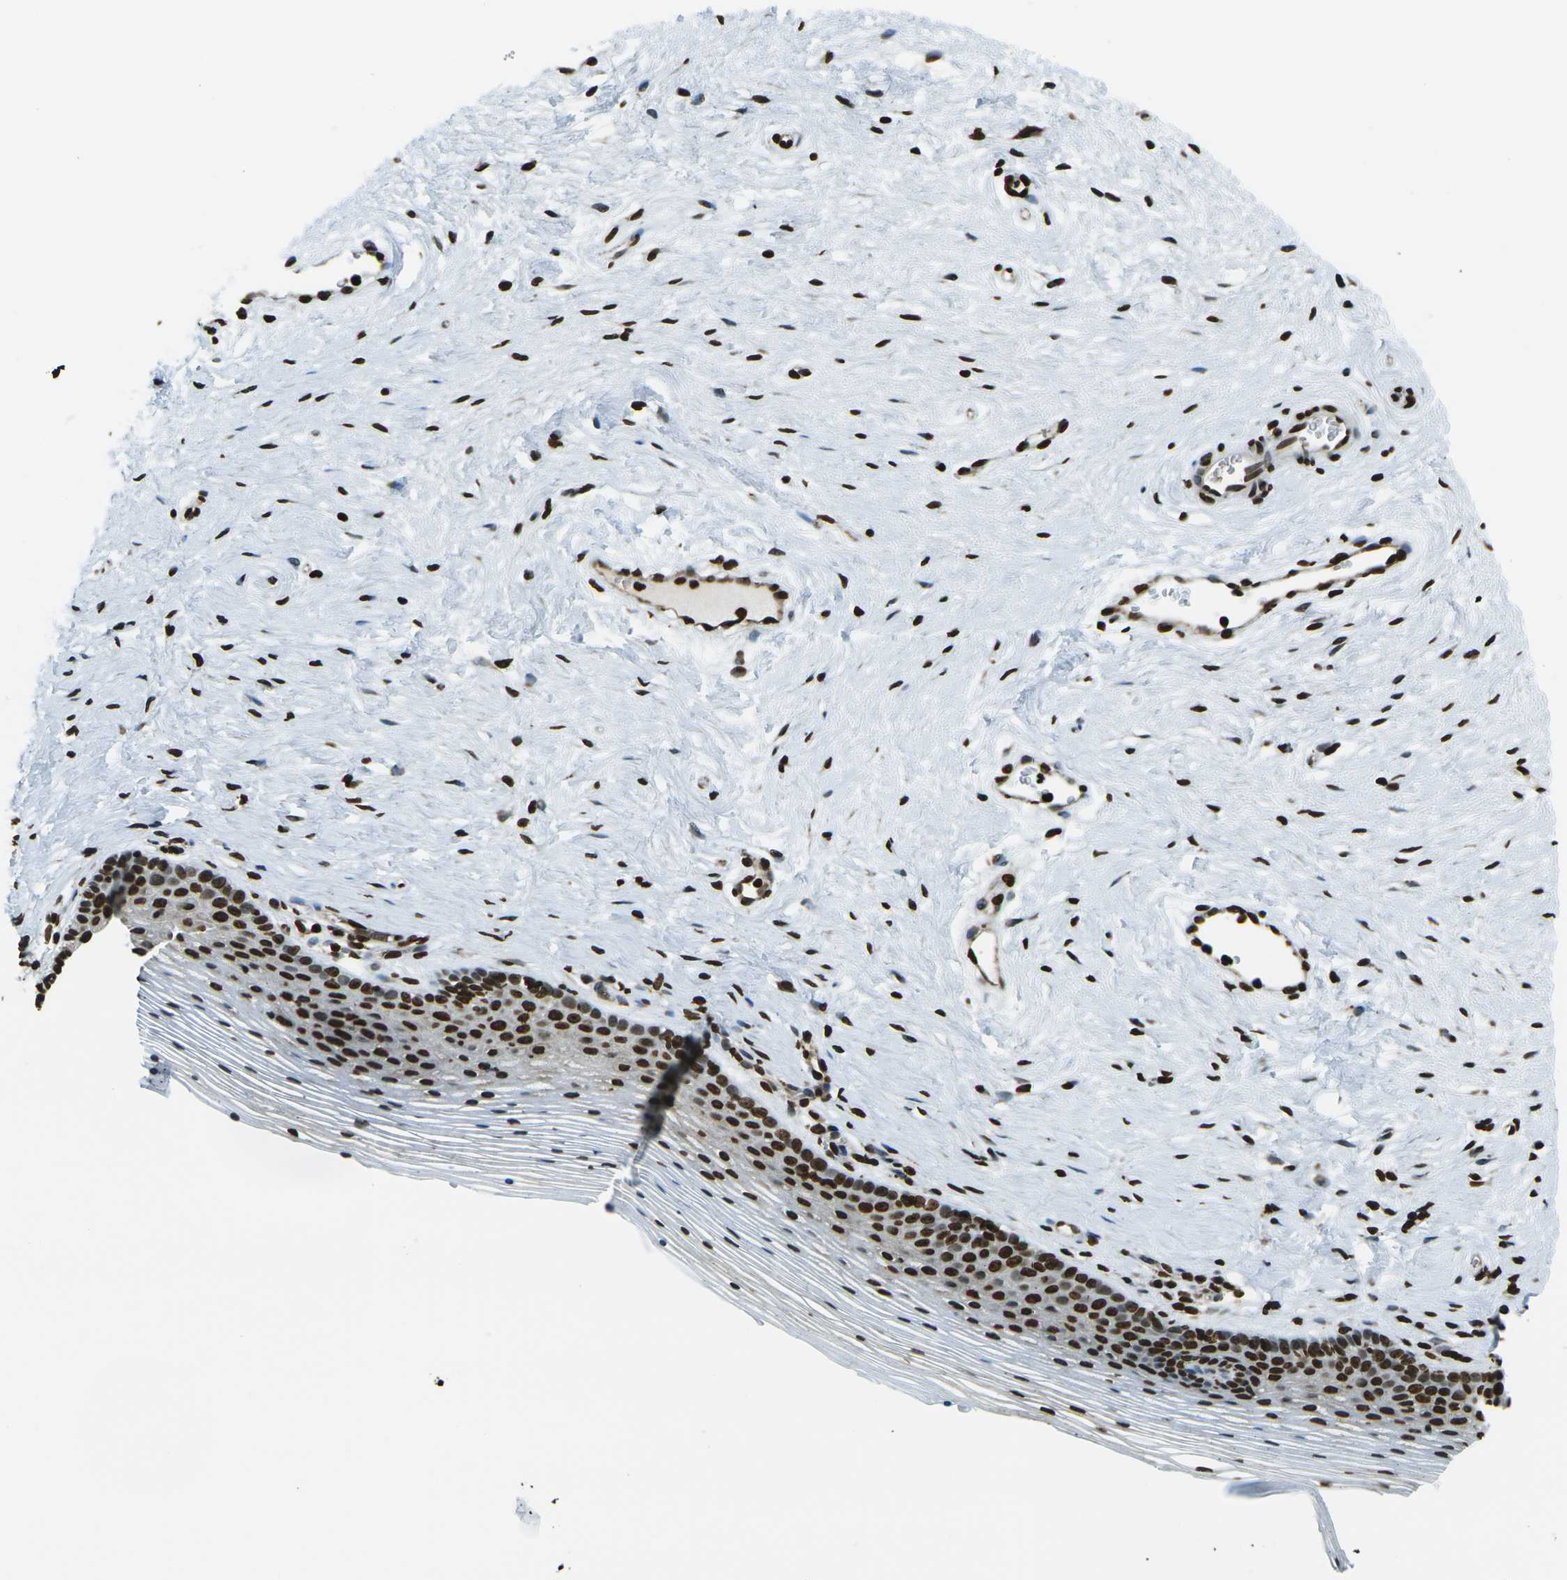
{"staining": {"intensity": "strong", "quantity": ">75%", "location": "nuclear"}, "tissue": "vagina", "cell_type": "Squamous epithelial cells", "image_type": "normal", "snomed": [{"axis": "morphology", "description": "Normal tissue, NOS"}, {"axis": "topography", "description": "Vagina"}], "caption": "Protein expression analysis of benign vagina exhibits strong nuclear expression in approximately >75% of squamous epithelial cells. (Stains: DAB in brown, nuclei in blue, Microscopy: brightfield microscopy at high magnification).", "gene": "H1", "patient": {"sex": "female", "age": 32}}